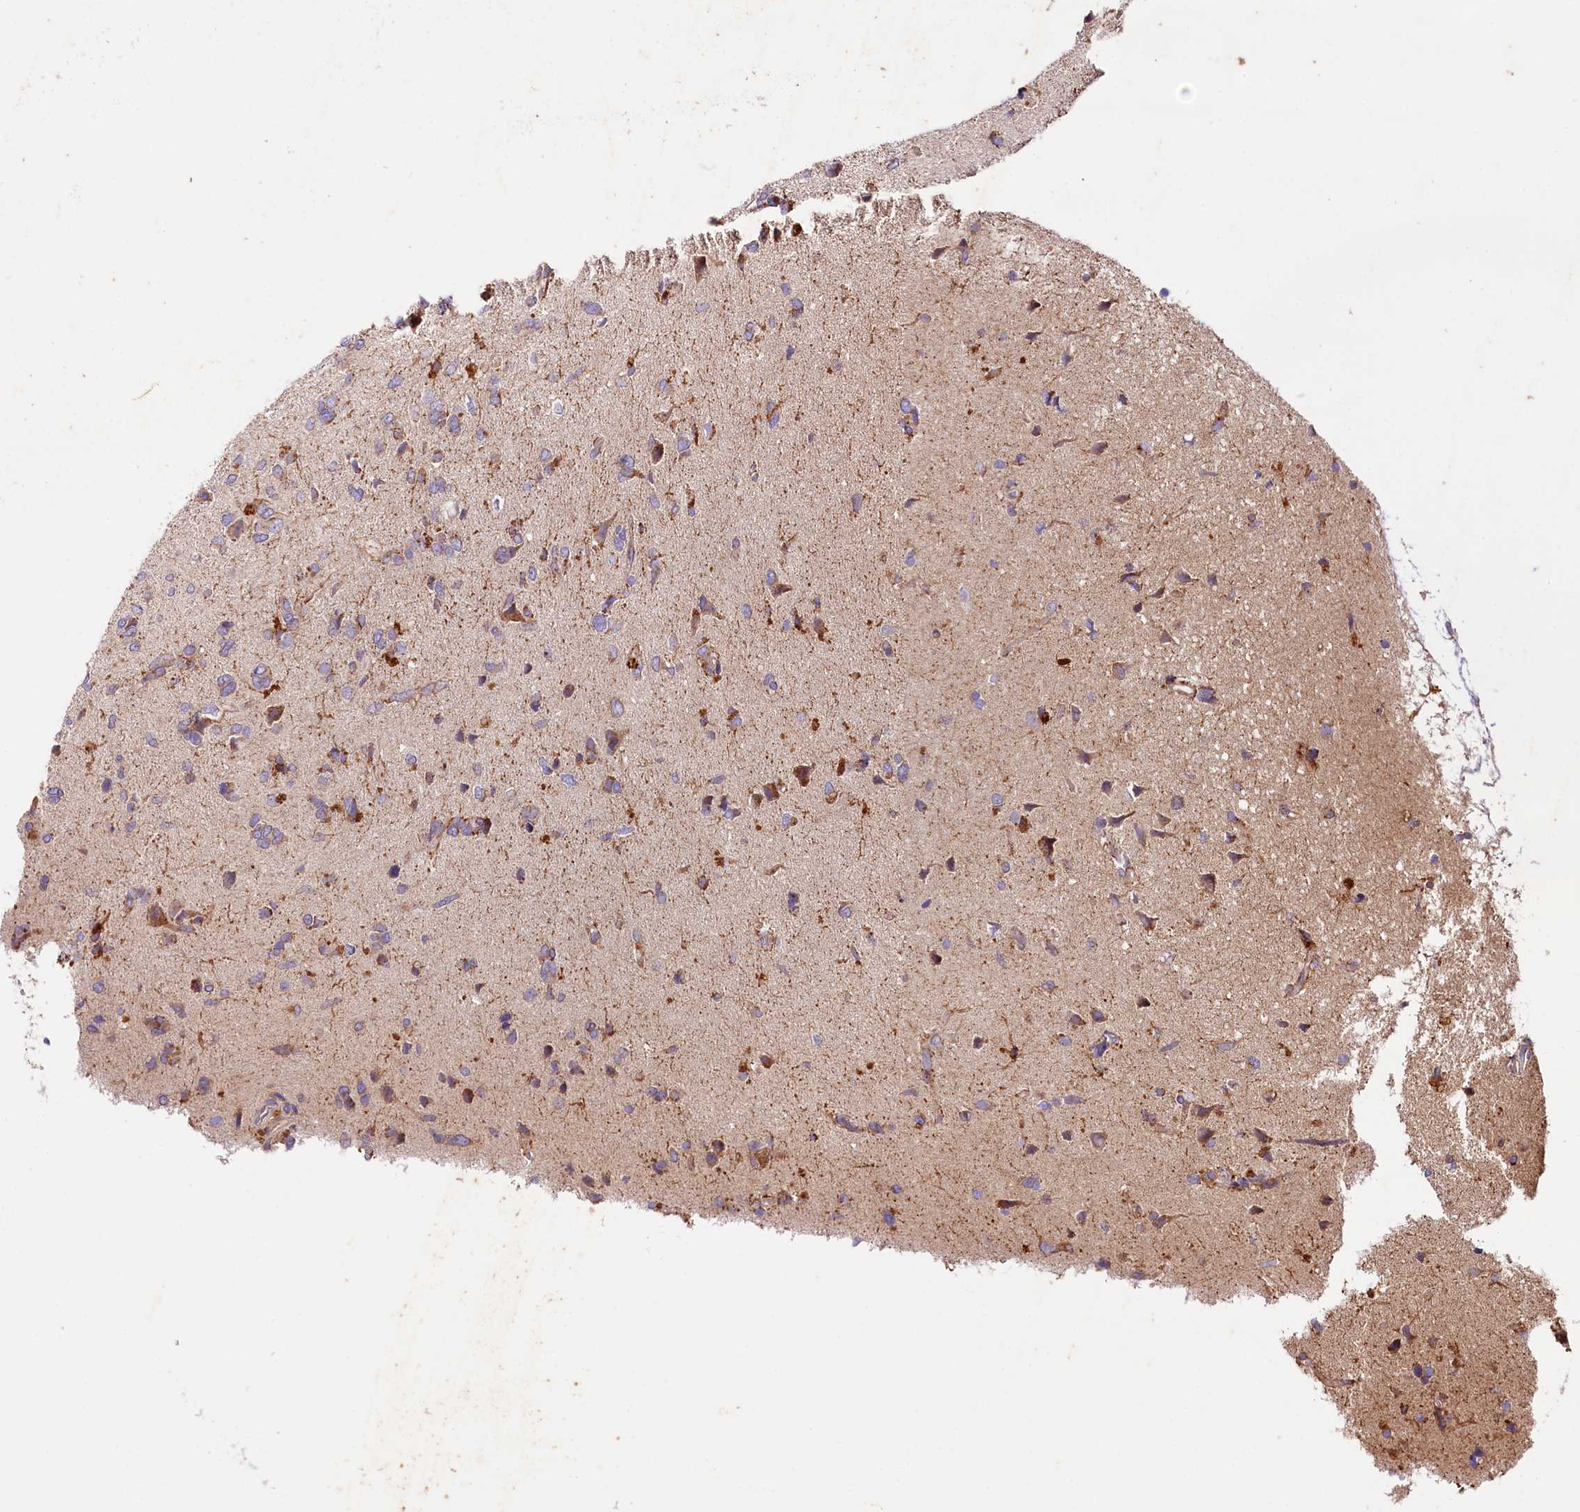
{"staining": {"intensity": "moderate", "quantity": "<25%", "location": "cytoplasmic/membranous"}, "tissue": "glioma", "cell_type": "Tumor cells", "image_type": "cancer", "snomed": [{"axis": "morphology", "description": "Glioma, malignant, High grade"}, {"axis": "topography", "description": "Brain"}], "caption": "Malignant glioma (high-grade) was stained to show a protein in brown. There is low levels of moderate cytoplasmic/membranous staining in about <25% of tumor cells.", "gene": "SACM1L", "patient": {"sex": "female", "age": 59}}